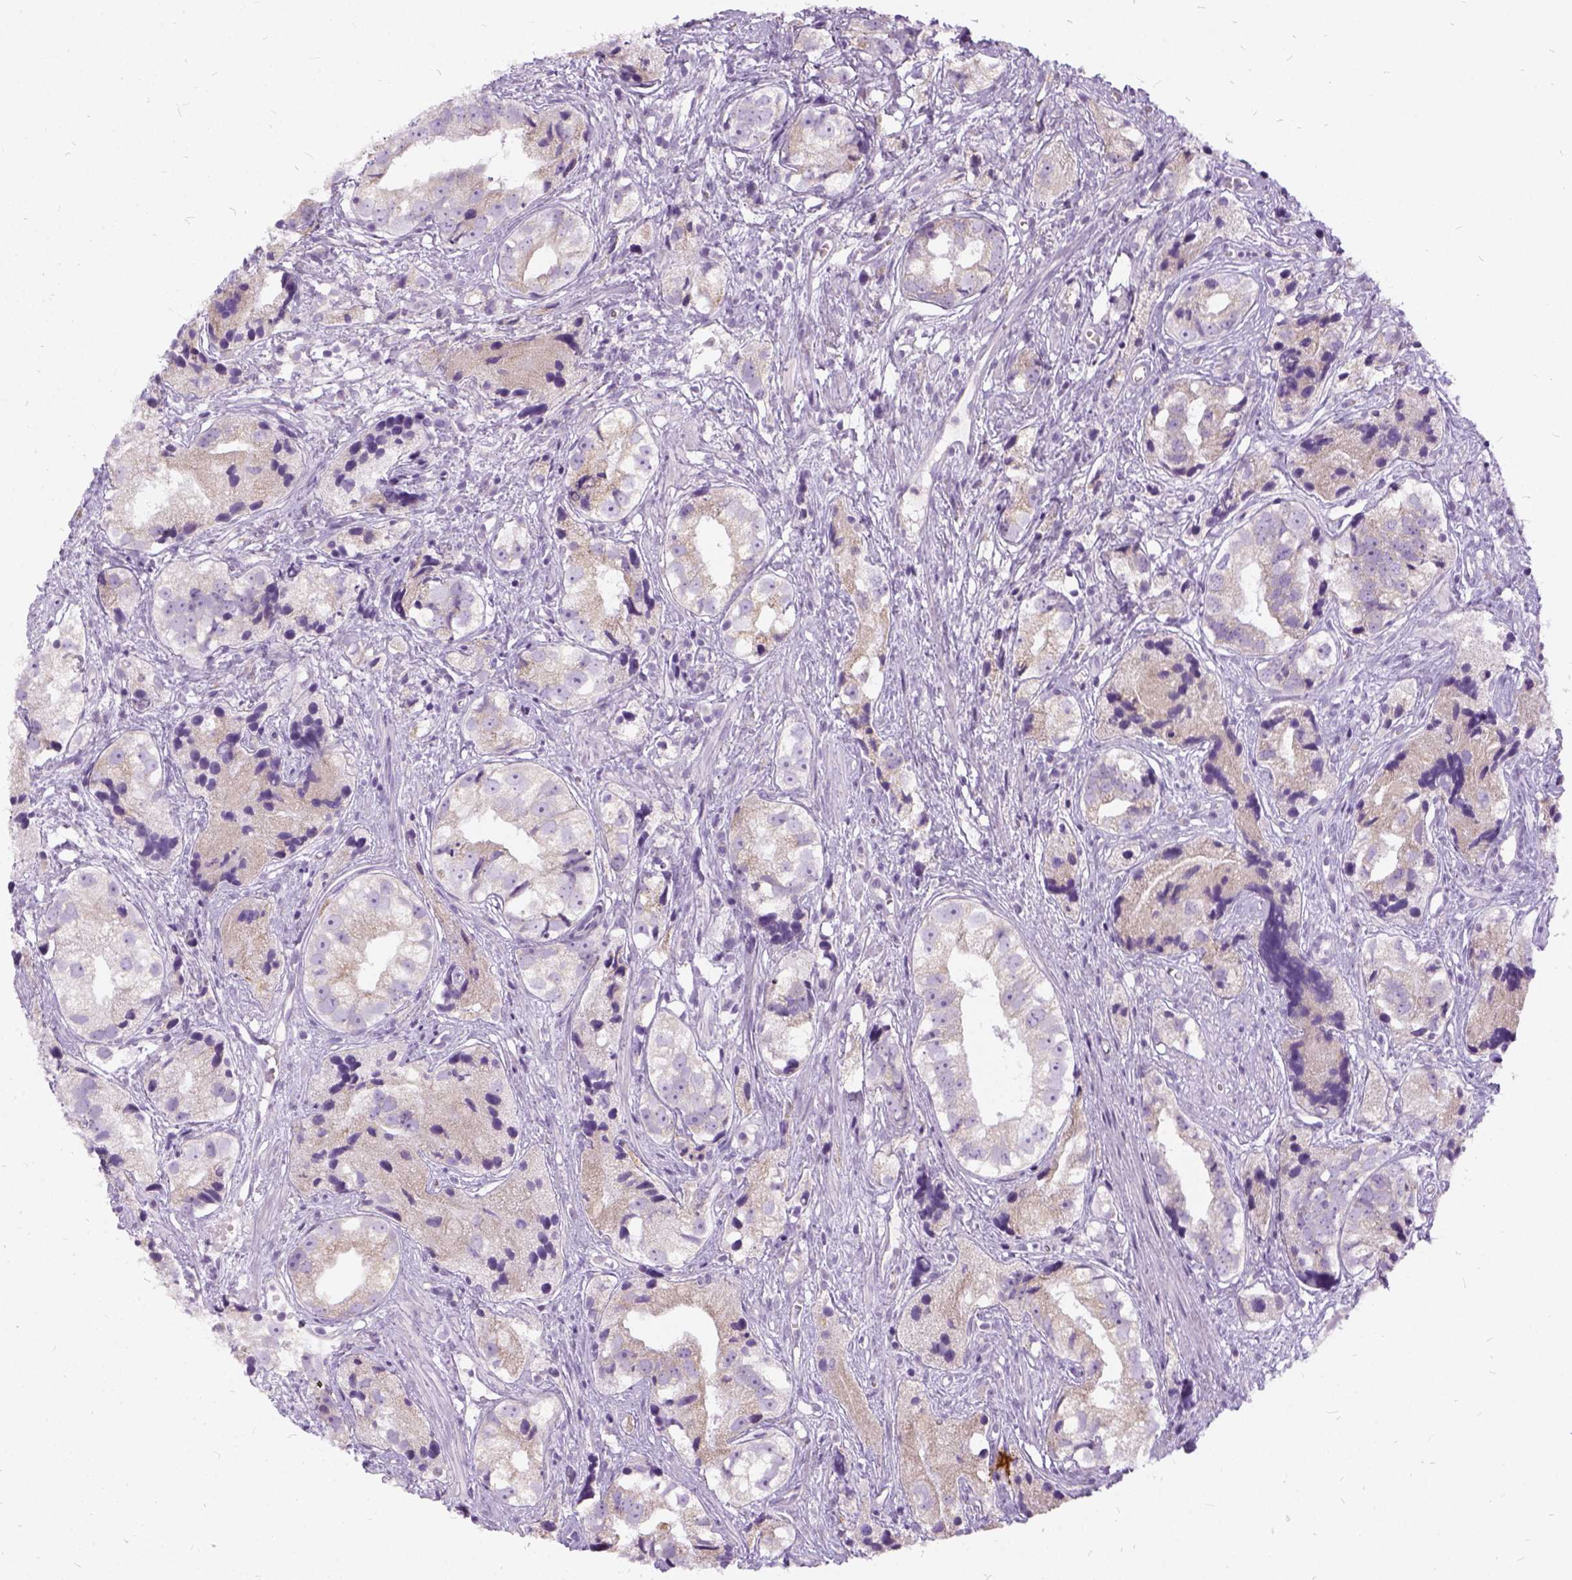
{"staining": {"intensity": "weak", "quantity": ">75%", "location": "cytoplasmic/membranous"}, "tissue": "prostate cancer", "cell_type": "Tumor cells", "image_type": "cancer", "snomed": [{"axis": "morphology", "description": "Adenocarcinoma, High grade"}, {"axis": "topography", "description": "Prostate"}], "caption": "A brown stain labels weak cytoplasmic/membranous positivity of a protein in human adenocarcinoma (high-grade) (prostate) tumor cells. Ihc stains the protein in brown and the nuclei are stained blue.", "gene": "FDX1", "patient": {"sex": "male", "age": 68}}